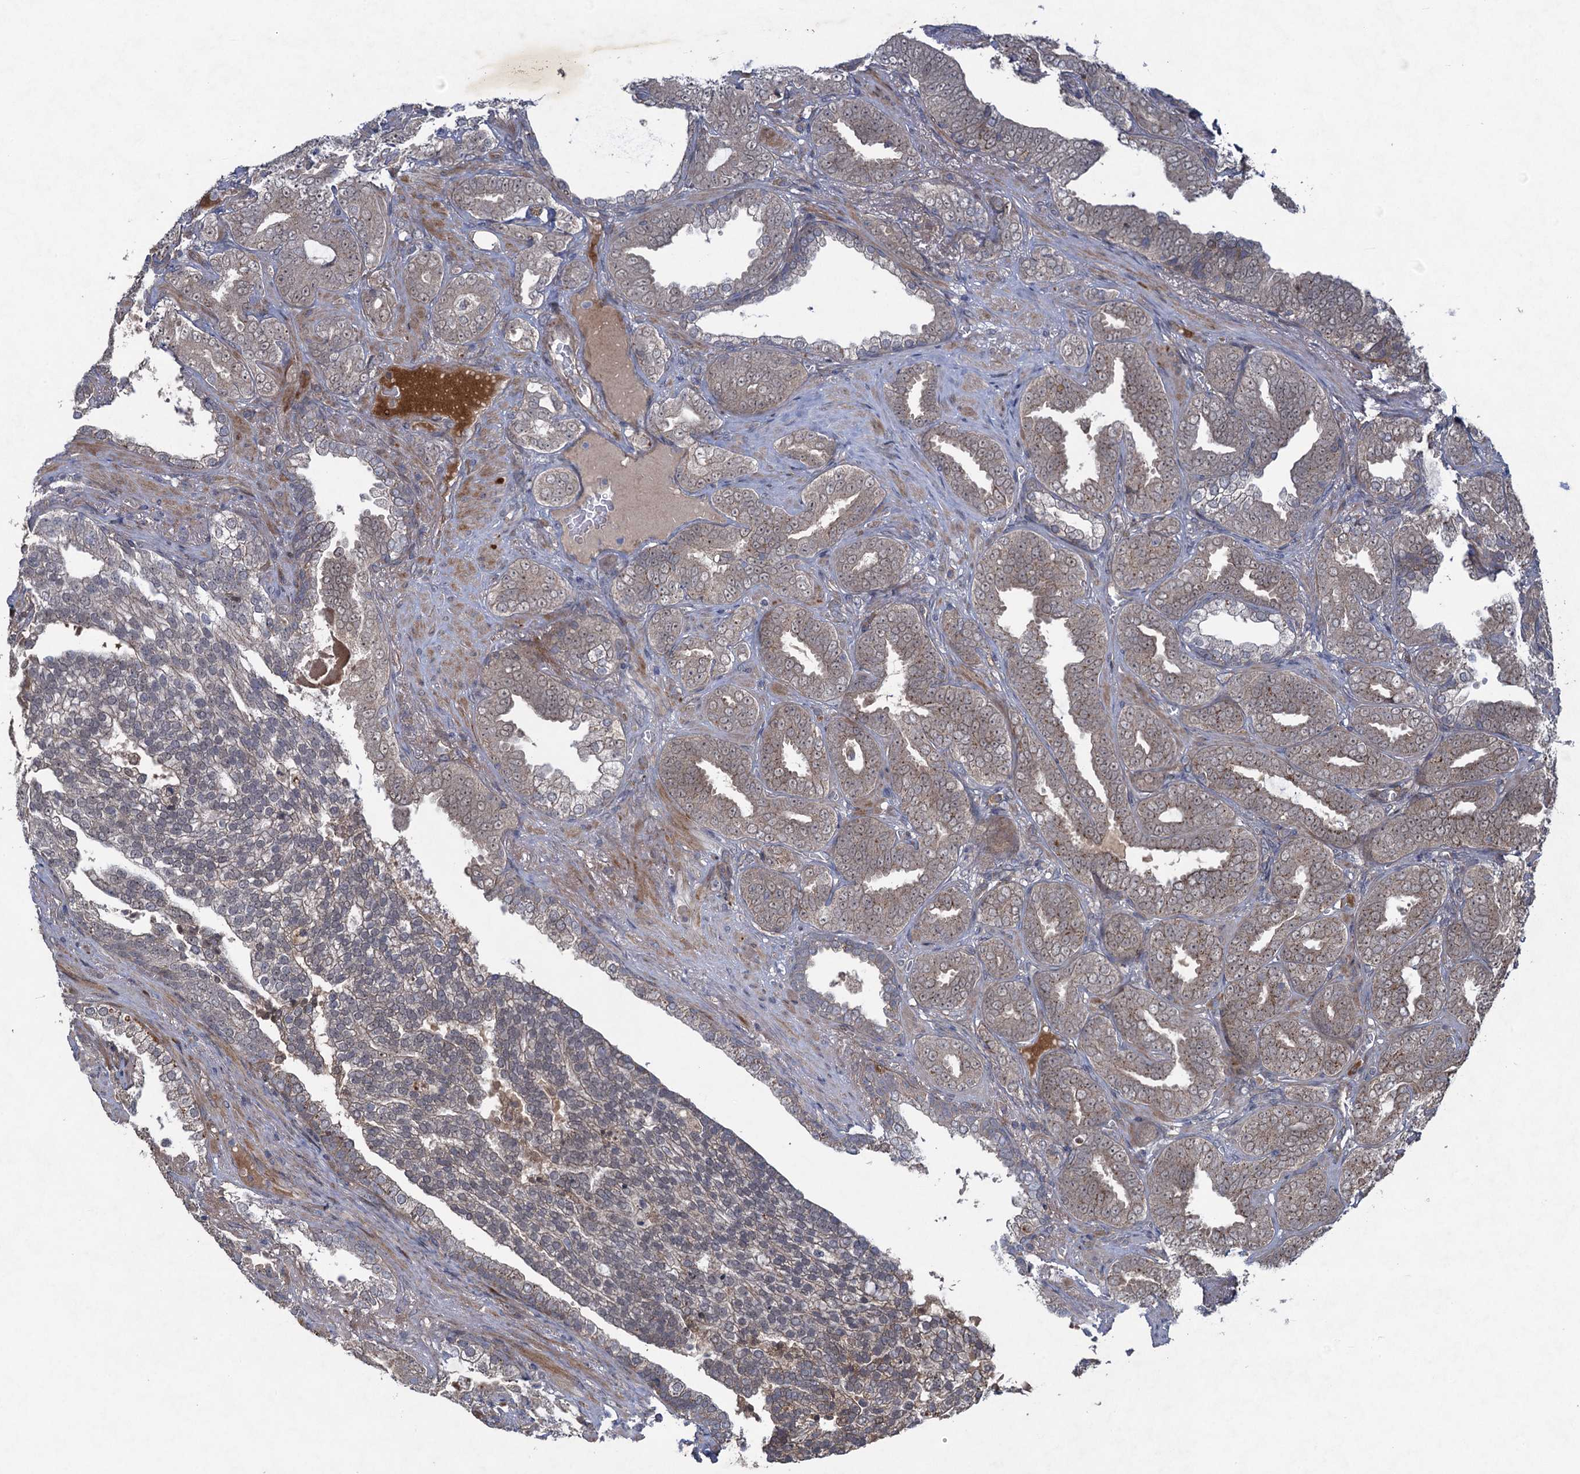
{"staining": {"intensity": "weak", "quantity": "25%-75%", "location": "cytoplasmic/membranous"}, "tissue": "prostate cancer", "cell_type": "Tumor cells", "image_type": "cancer", "snomed": [{"axis": "morphology", "description": "Adenocarcinoma, High grade"}, {"axis": "topography", "description": "Prostate and seminal vesicle, NOS"}], "caption": "Adenocarcinoma (high-grade) (prostate) stained for a protein reveals weak cytoplasmic/membranous positivity in tumor cells.", "gene": "NUDT22", "patient": {"sex": "male", "age": 67}}